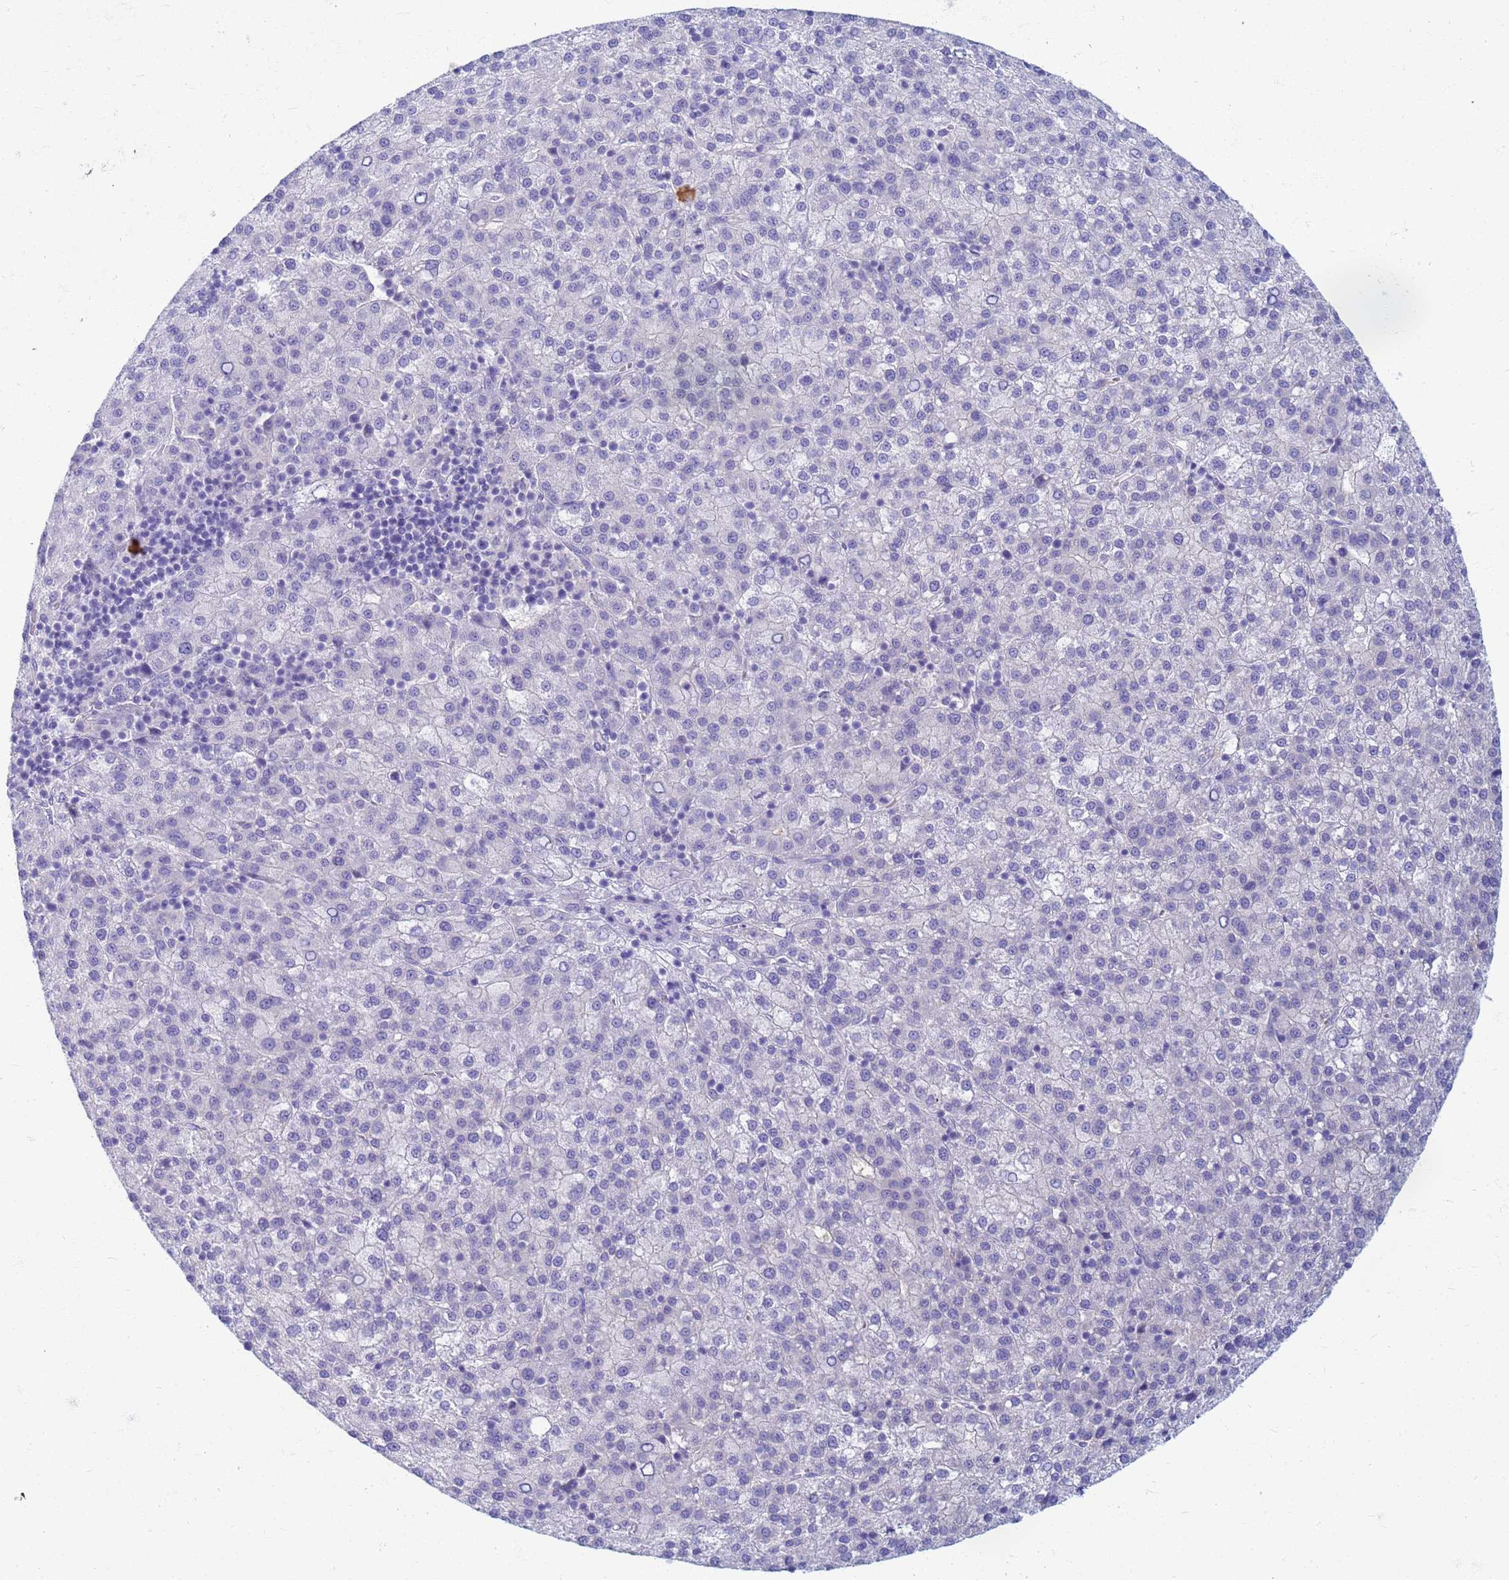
{"staining": {"intensity": "negative", "quantity": "none", "location": "none"}, "tissue": "liver cancer", "cell_type": "Tumor cells", "image_type": "cancer", "snomed": [{"axis": "morphology", "description": "Carcinoma, Hepatocellular, NOS"}, {"axis": "topography", "description": "Liver"}], "caption": "Immunohistochemistry (IHC) histopathology image of neoplastic tissue: human hepatocellular carcinoma (liver) stained with DAB exhibits no significant protein expression in tumor cells. (Stains: DAB (3,3'-diaminobenzidine) IHC with hematoxylin counter stain, Microscopy: brightfield microscopy at high magnification).", "gene": "EEA1", "patient": {"sex": "female", "age": 58}}